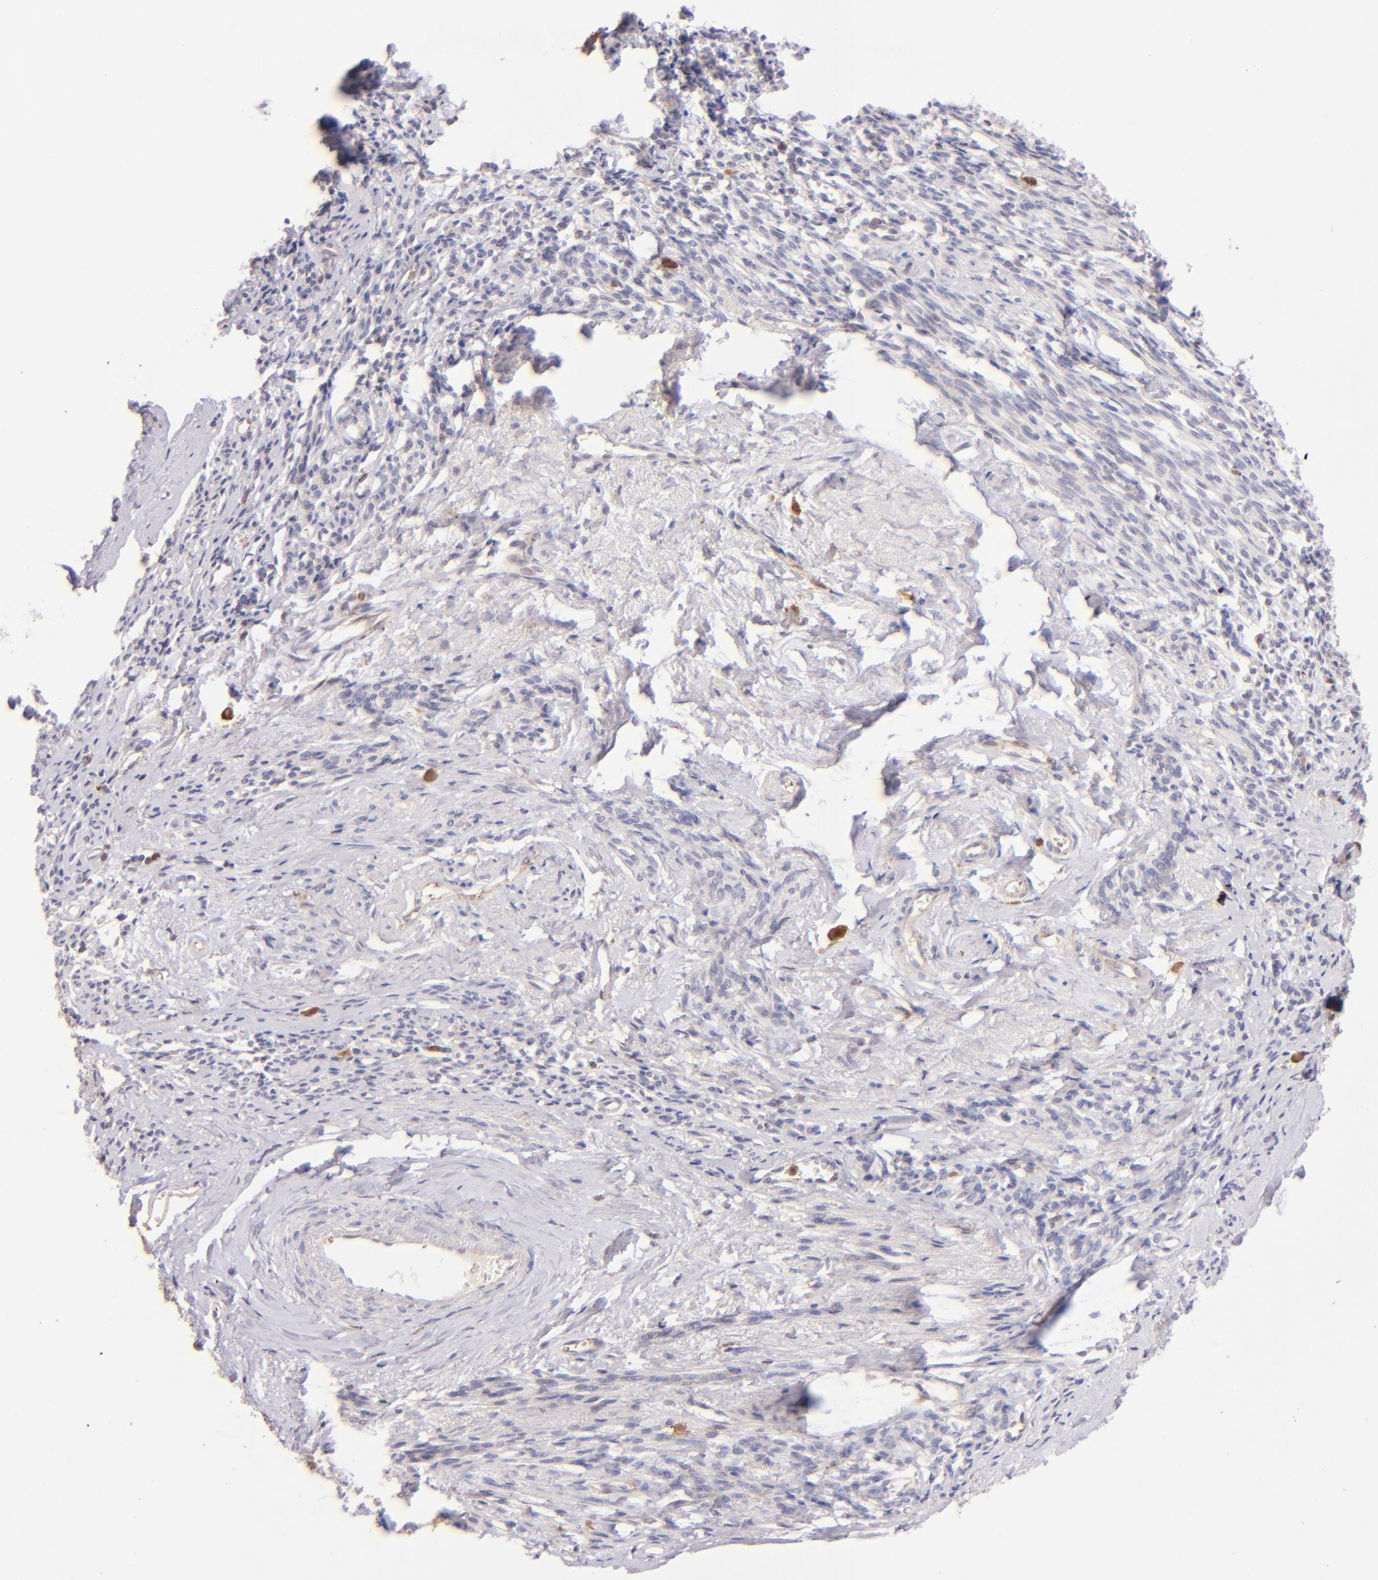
{"staining": {"intensity": "negative", "quantity": "none", "location": "none"}, "tissue": "endometrial cancer", "cell_type": "Tumor cells", "image_type": "cancer", "snomed": [{"axis": "morphology", "description": "Adenocarcinoma, NOS"}, {"axis": "topography", "description": "Endometrium"}], "caption": "This is an immunohistochemistry photomicrograph of adenocarcinoma (endometrial). There is no staining in tumor cells.", "gene": "BTK", "patient": {"sex": "female", "age": 75}}